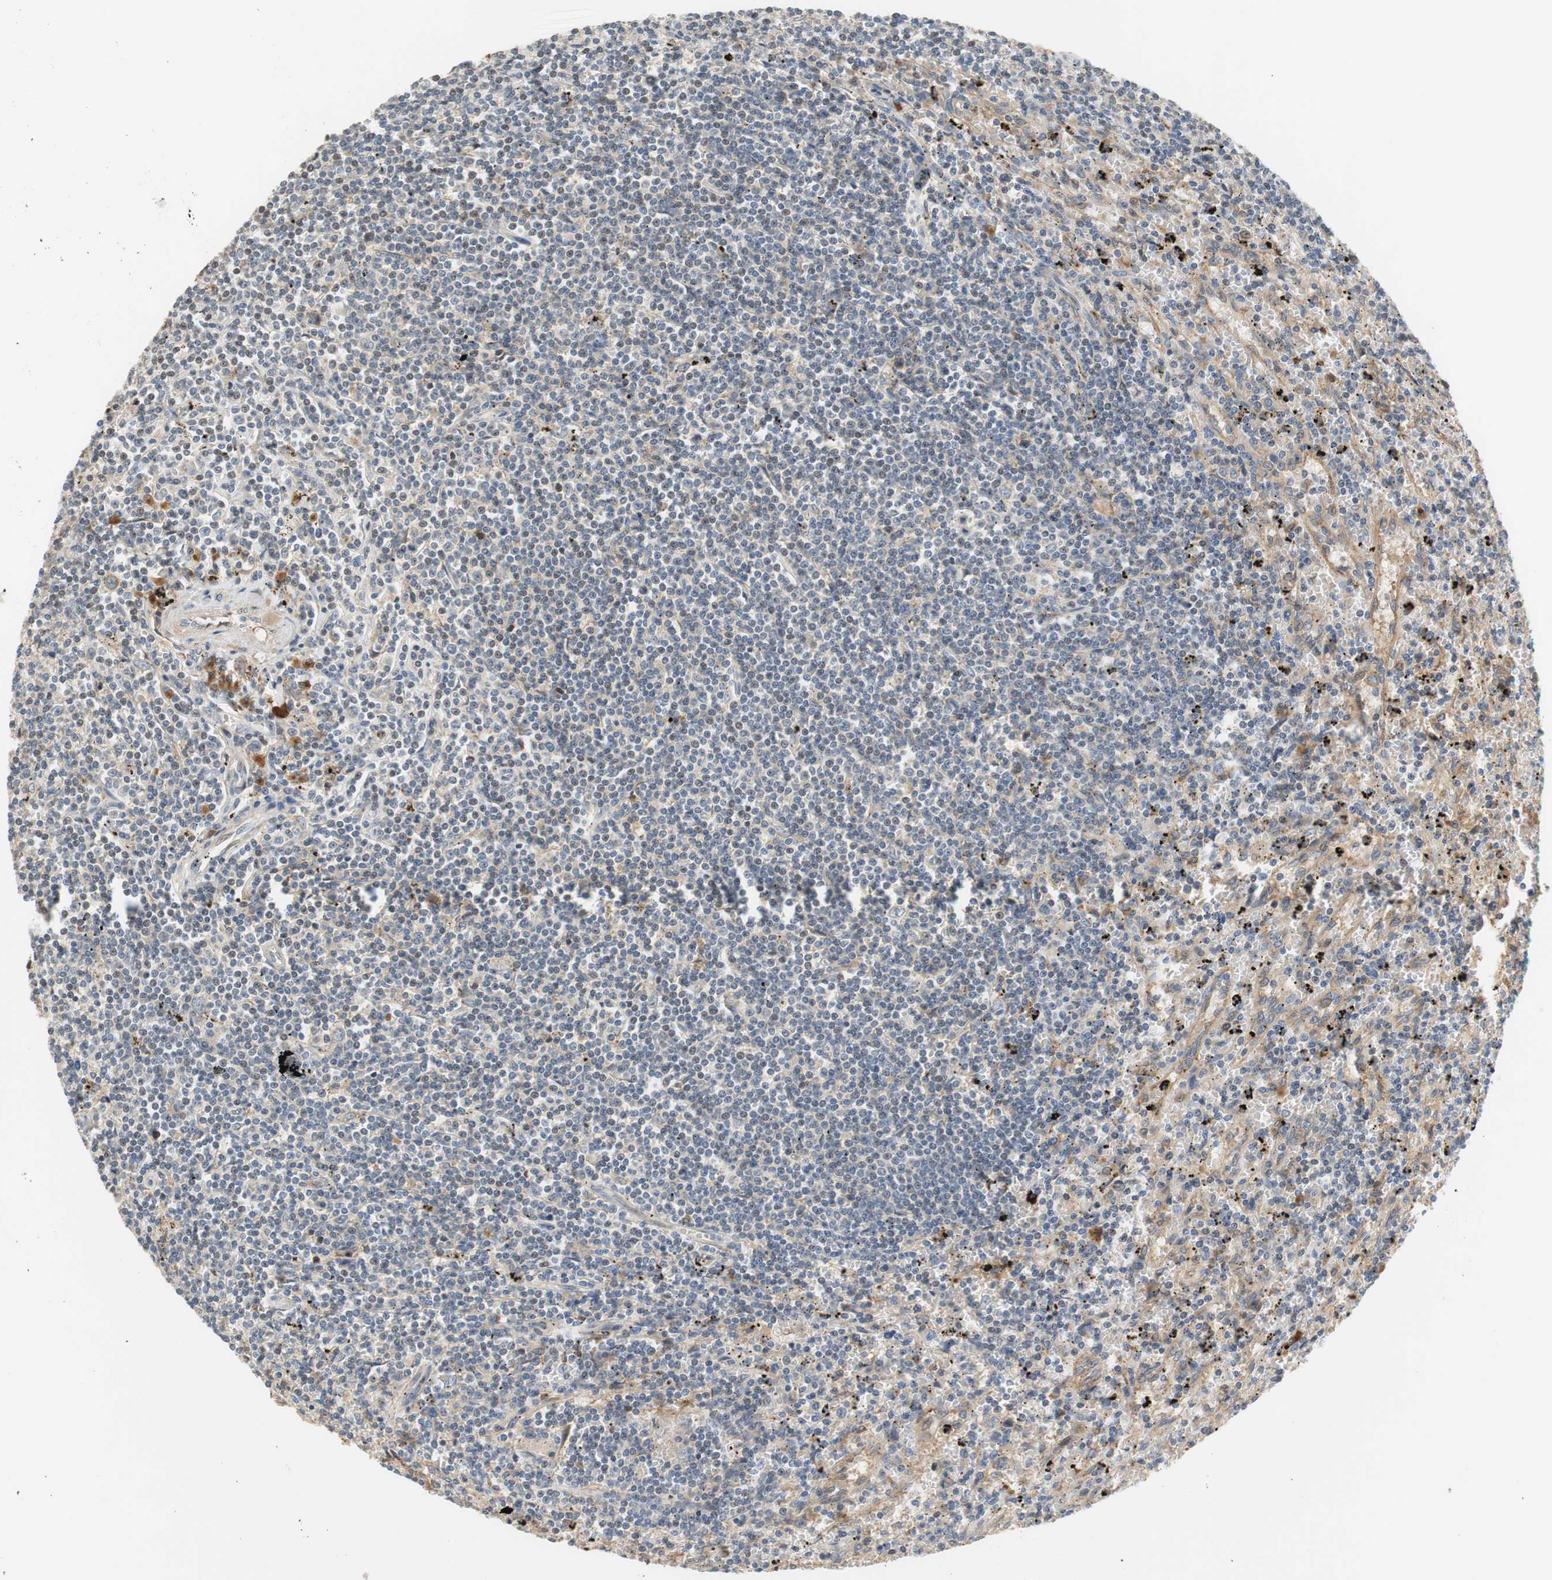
{"staining": {"intensity": "negative", "quantity": "none", "location": "none"}, "tissue": "lymphoma", "cell_type": "Tumor cells", "image_type": "cancer", "snomed": [{"axis": "morphology", "description": "Malignant lymphoma, non-Hodgkin's type, Low grade"}, {"axis": "topography", "description": "Spleen"}], "caption": "Photomicrograph shows no significant protein expression in tumor cells of malignant lymphoma, non-Hodgkin's type (low-grade).", "gene": "C4A", "patient": {"sex": "male", "age": 76}}